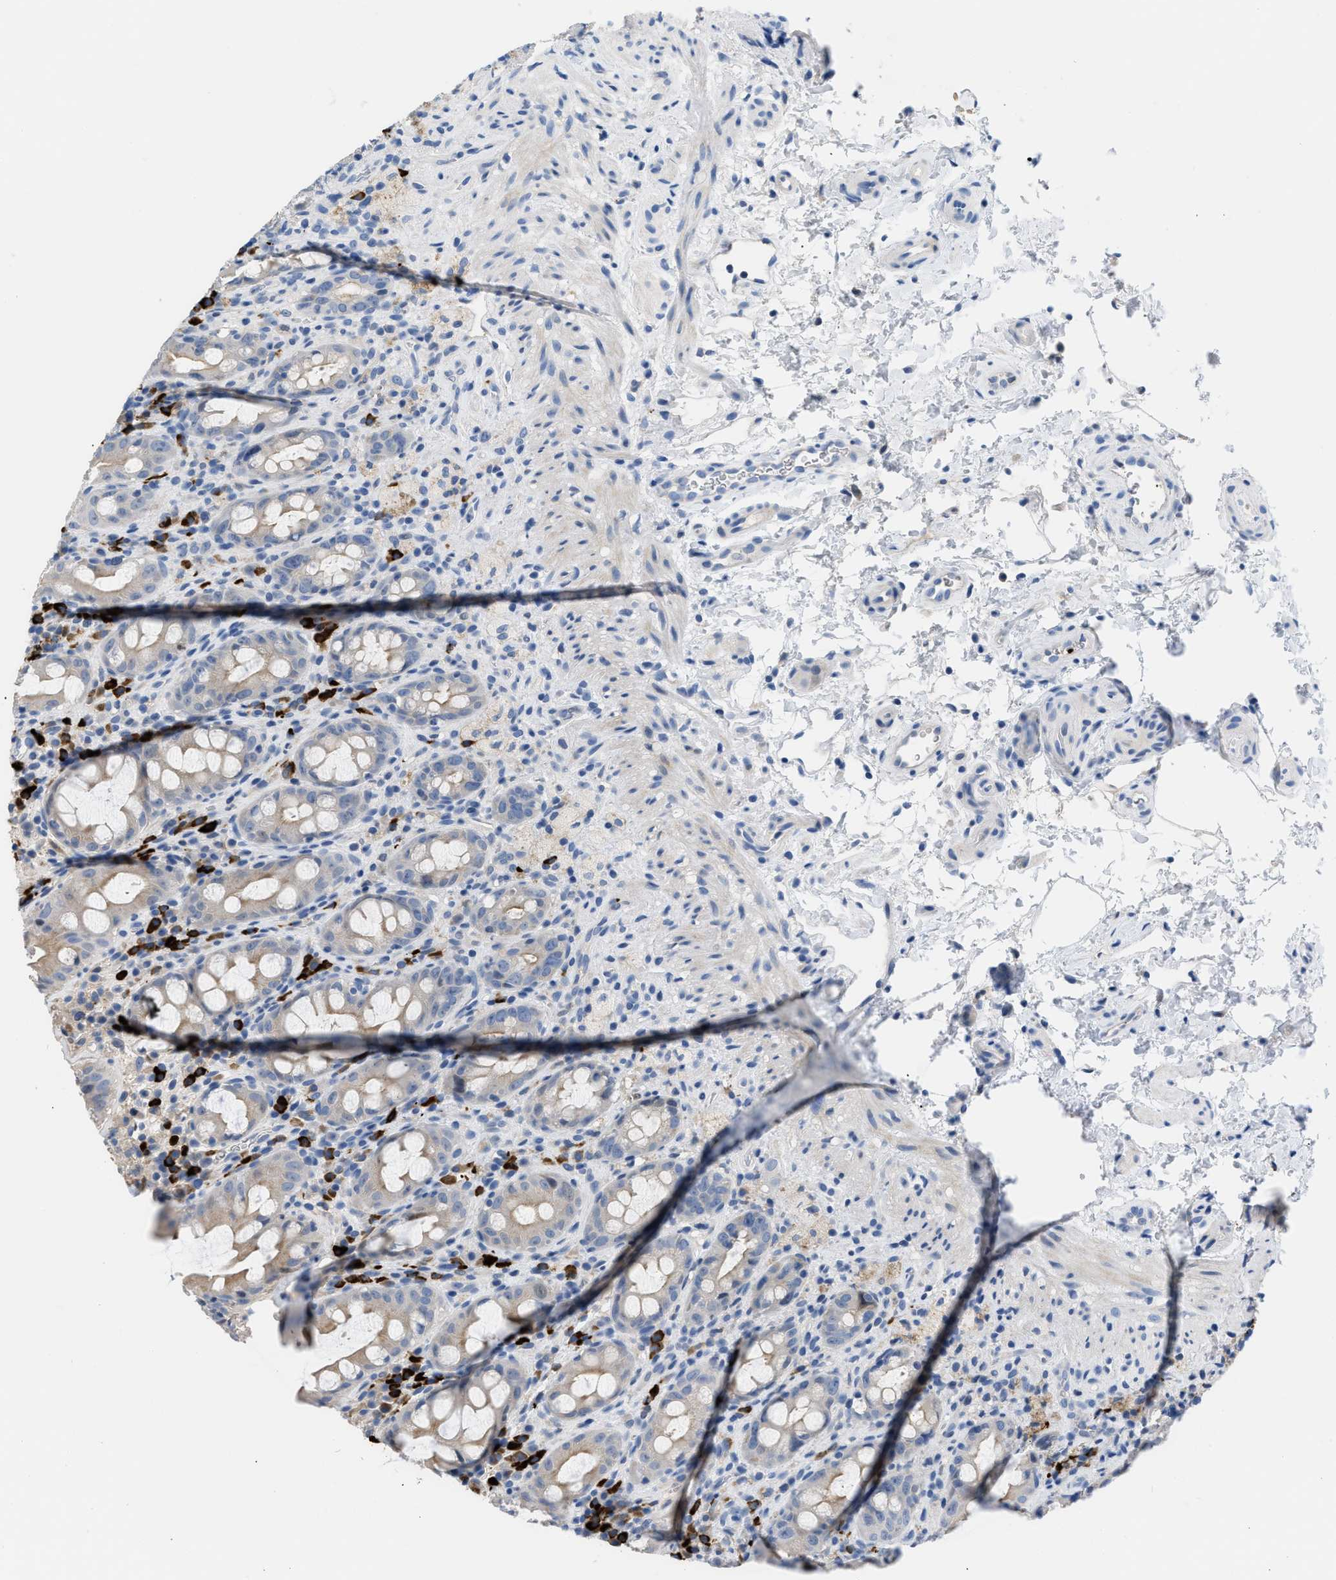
{"staining": {"intensity": "weak", "quantity": "25%-75%", "location": "cytoplasmic/membranous"}, "tissue": "rectum", "cell_type": "Glandular cells", "image_type": "normal", "snomed": [{"axis": "morphology", "description": "Normal tissue, NOS"}, {"axis": "topography", "description": "Rectum"}], "caption": "This histopathology image reveals immunohistochemistry staining of normal human rectum, with low weak cytoplasmic/membranous positivity in approximately 25%-75% of glandular cells.", "gene": "FGF18", "patient": {"sex": "male", "age": 44}}